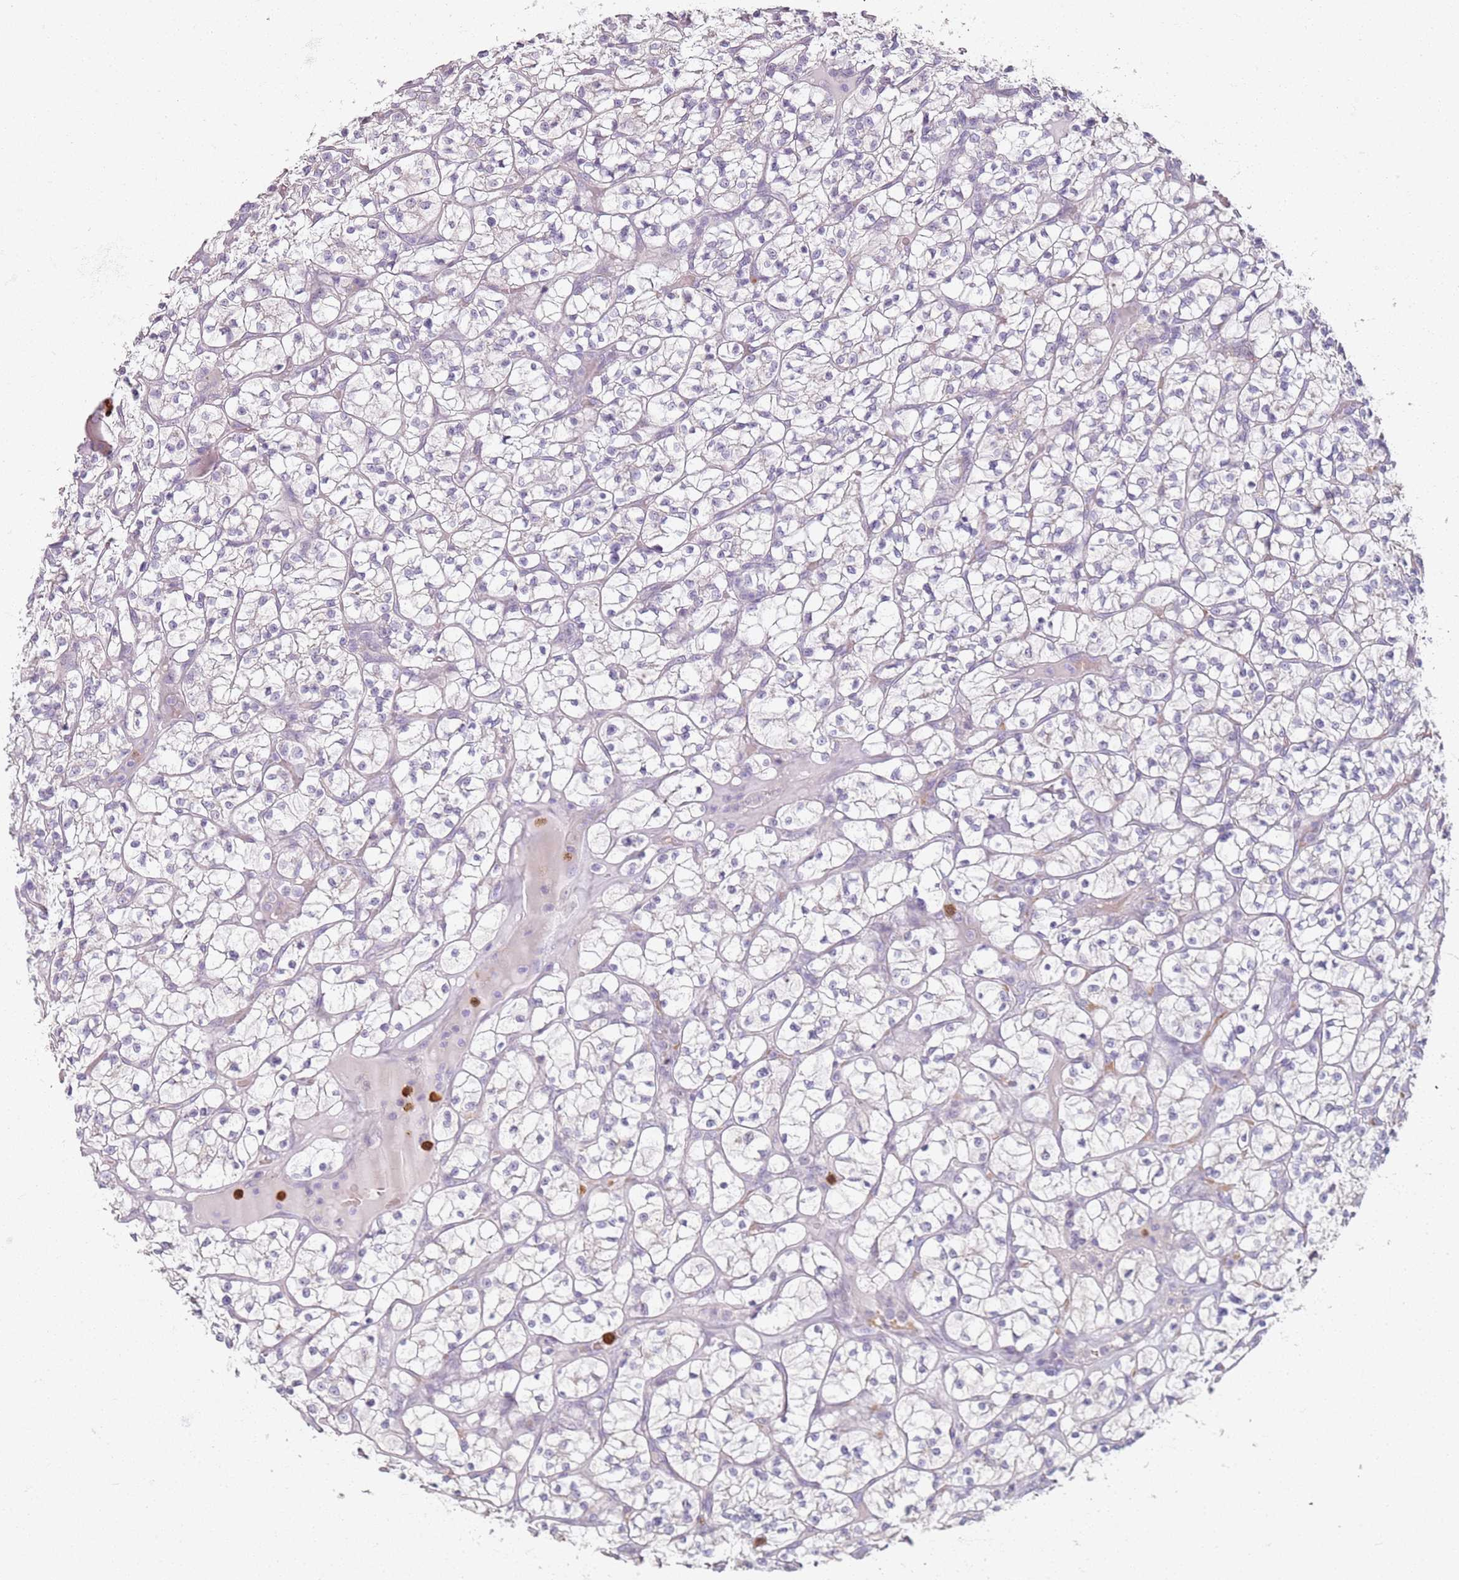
{"staining": {"intensity": "negative", "quantity": "none", "location": "none"}, "tissue": "renal cancer", "cell_type": "Tumor cells", "image_type": "cancer", "snomed": [{"axis": "morphology", "description": "Adenocarcinoma, NOS"}, {"axis": "topography", "description": "Kidney"}], "caption": "Renal cancer (adenocarcinoma) was stained to show a protein in brown. There is no significant positivity in tumor cells.", "gene": "CD40LG", "patient": {"sex": "female", "age": 64}}